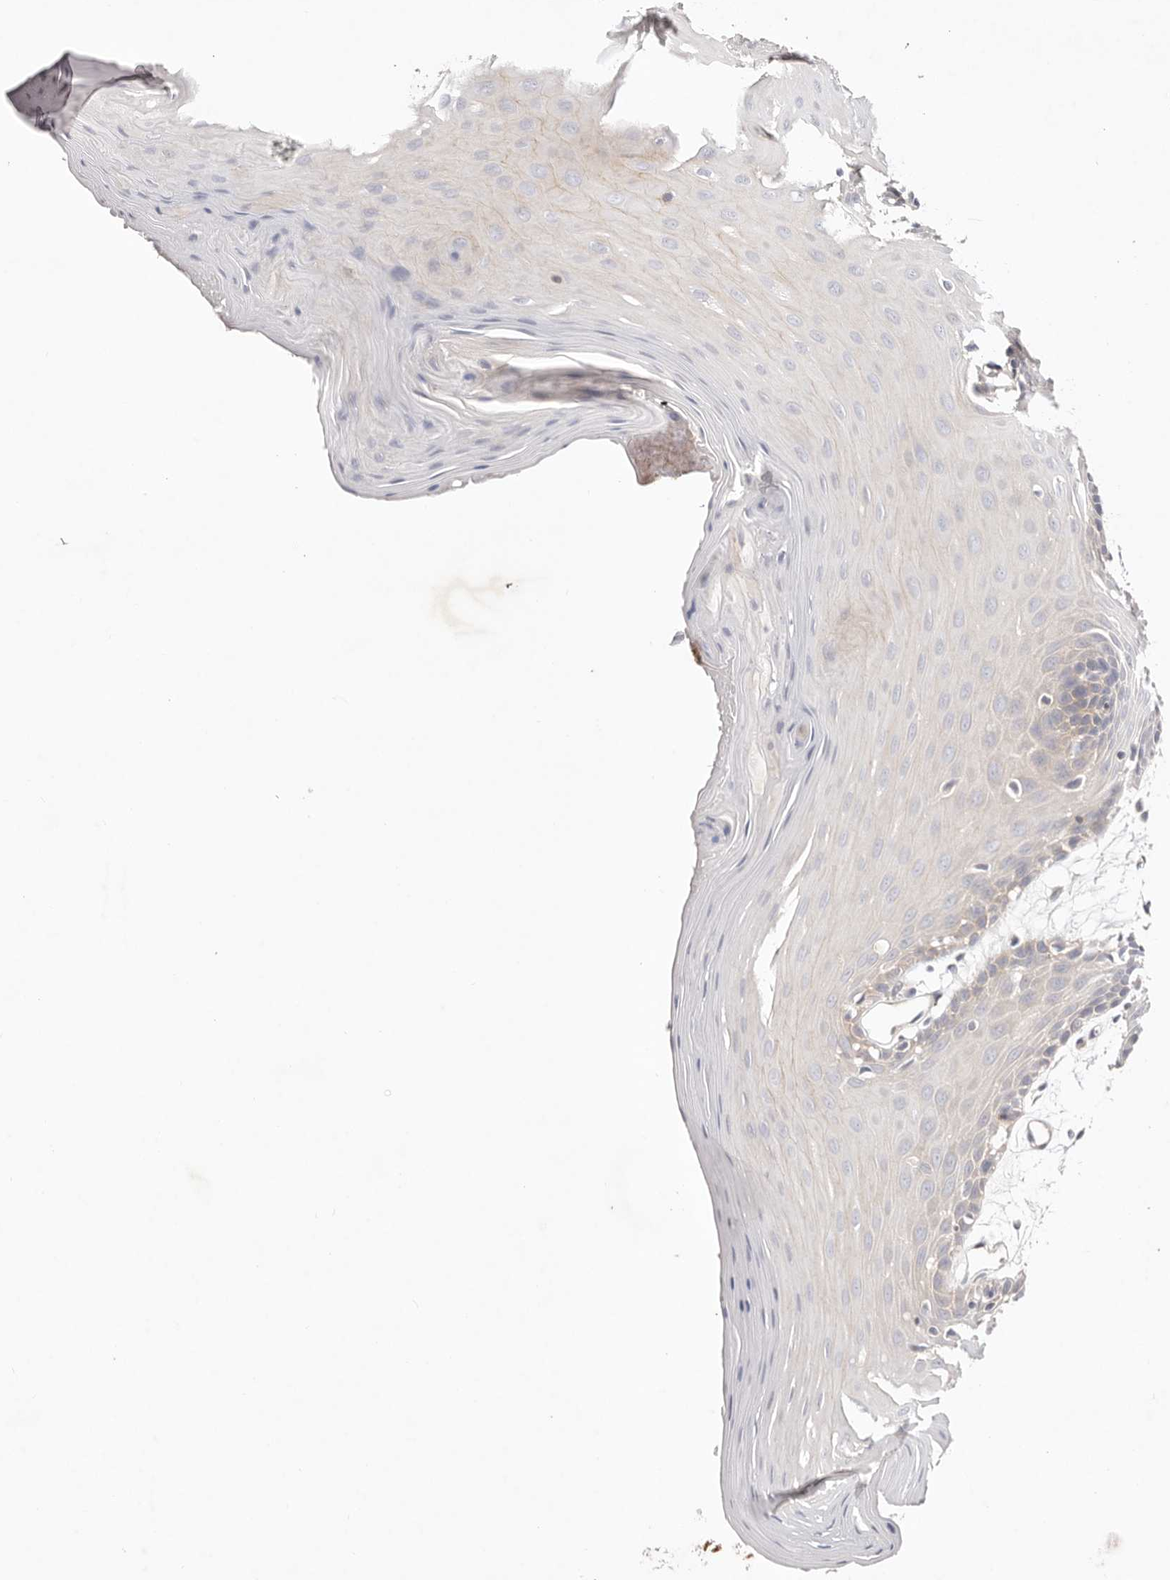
{"staining": {"intensity": "negative", "quantity": "none", "location": "none"}, "tissue": "oral mucosa", "cell_type": "Squamous epithelial cells", "image_type": "normal", "snomed": [{"axis": "morphology", "description": "Normal tissue, NOS"}, {"axis": "morphology", "description": "Squamous cell carcinoma, NOS"}, {"axis": "topography", "description": "Skeletal muscle"}, {"axis": "topography", "description": "Oral tissue"}, {"axis": "topography", "description": "Salivary gland"}, {"axis": "topography", "description": "Head-Neck"}], "caption": "This micrograph is of normal oral mucosa stained with immunohistochemistry to label a protein in brown with the nuclei are counter-stained blue. There is no staining in squamous epithelial cells.", "gene": "SLC35B2", "patient": {"sex": "male", "age": 54}}